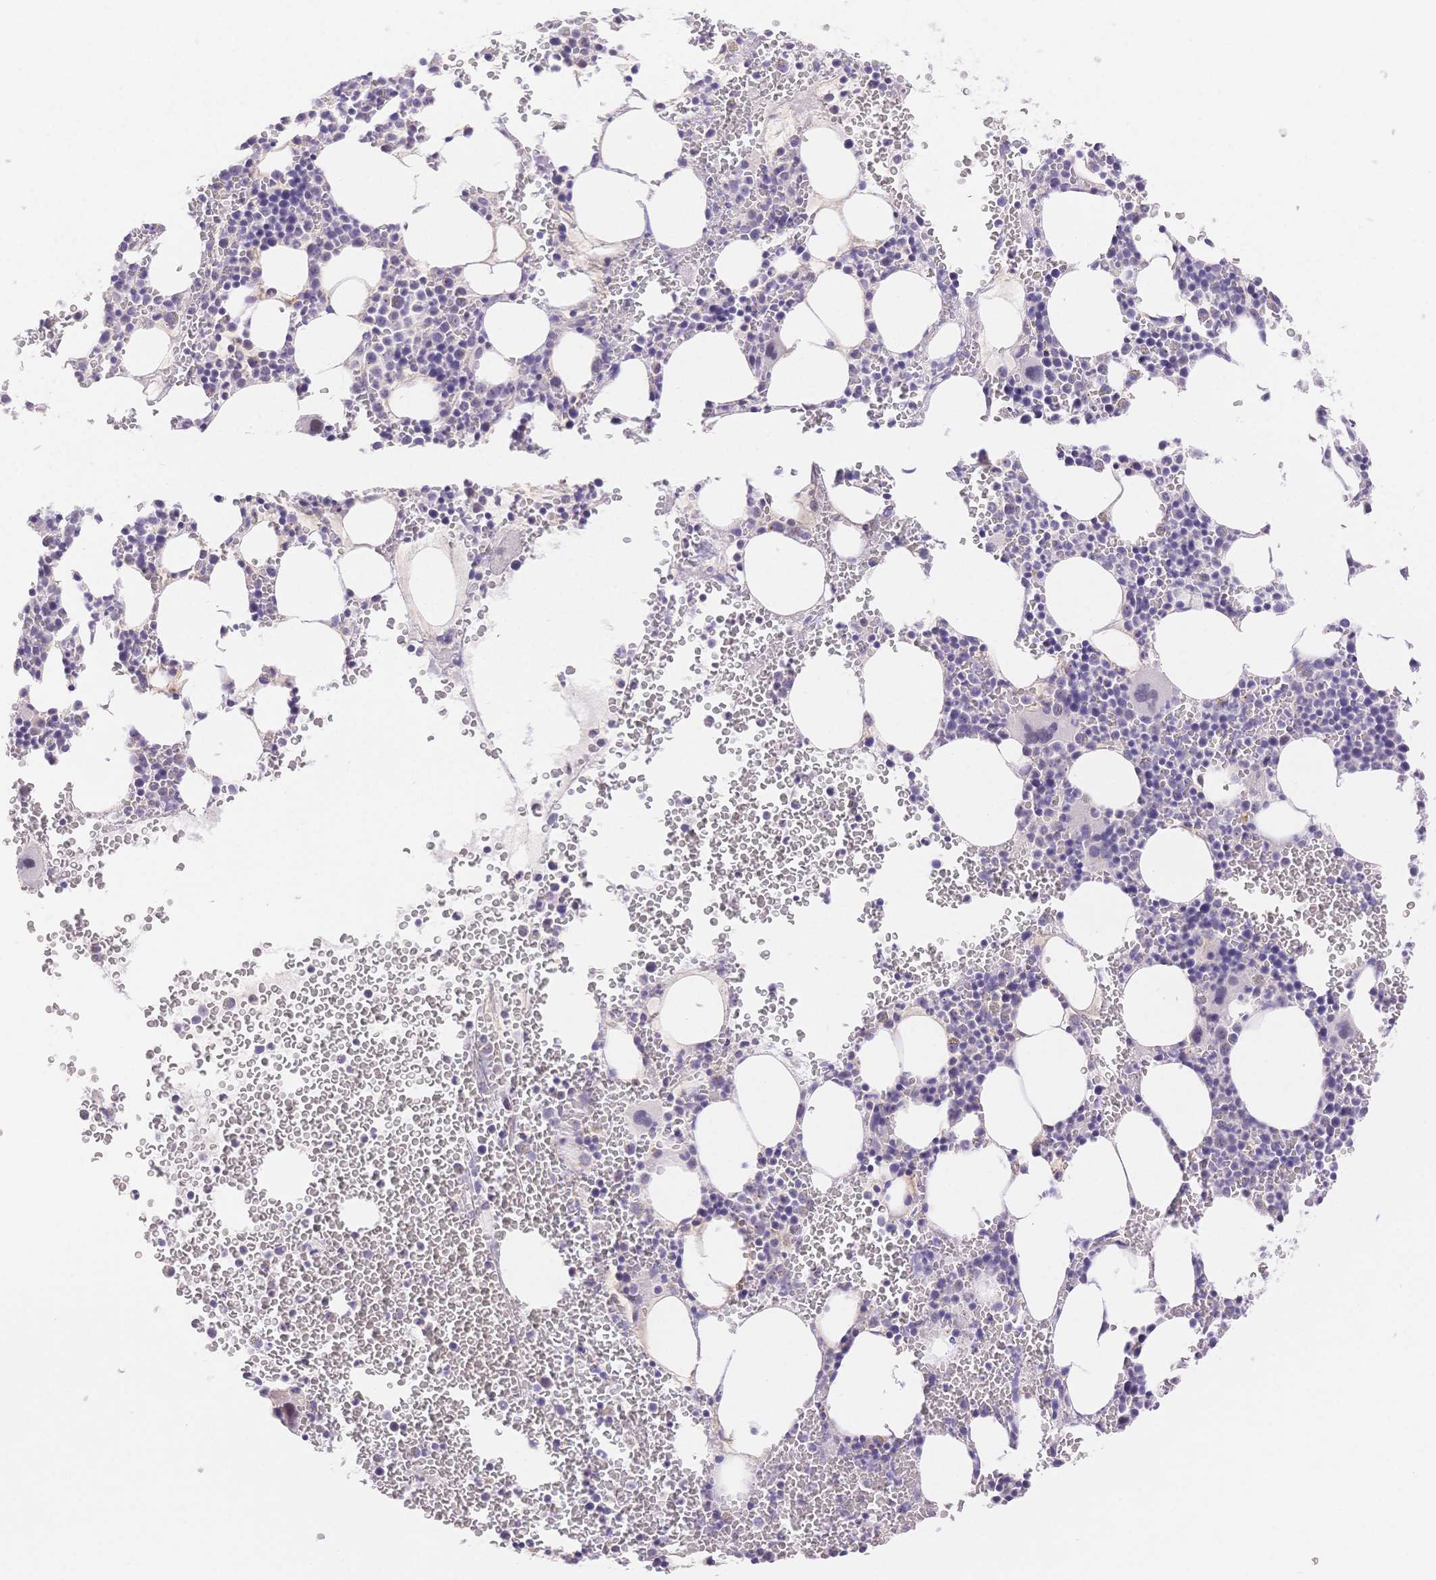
{"staining": {"intensity": "negative", "quantity": "none", "location": "none"}, "tissue": "bone marrow", "cell_type": "Hematopoietic cells", "image_type": "normal", "snomed": [{"axis": "morphology", "description": "Normal tissue, NOS"}, {"axis": "topography", "description": "Bone marrow"}], "caption": "Histopathology image shows no protein positivity in hematopoietic cells of unremarkable bone marrow.", "gene": "MYOM1", "patient": {"sex": "male", "age": 82}}